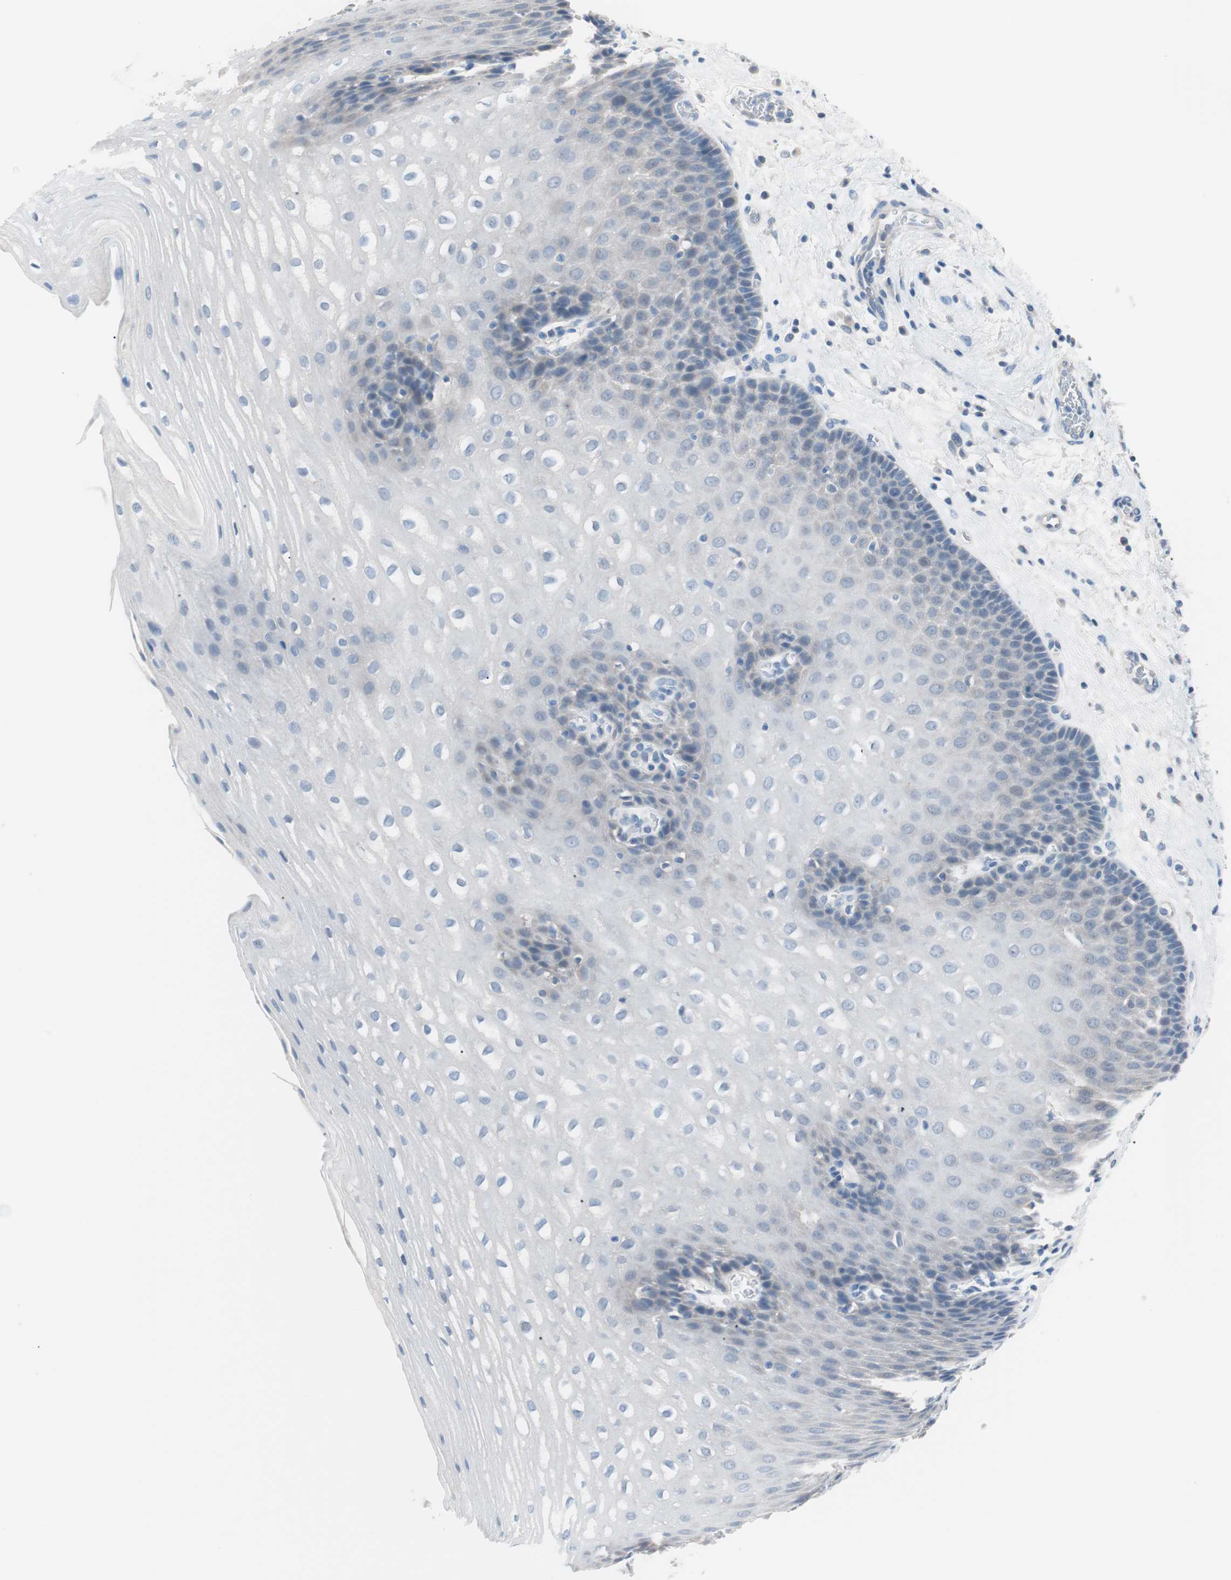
{"staining": {"intensity": "negative", "quantity": "none", "location": "none"}, "tissue": "esophagus", "cell_type": "Squamous epithelial cells", "image_type": "normal", "snomed": [{"axis": "morphology", "description": "Normal tissue, NOS"}, {"axis": "topography", "description": "Esophagus"}], "caption": "An immunohistochemistry image of benign esophagus is shown. There is no staining in squamous epithelial cells of esophagus. (Stains: DAB (3,3'-diaminobenzidine) immunohistochemistry with hematoxylin counter stain, Microscopy: brightfield microscopy at high magnification).", "gene": "VIL1", "patient": {"sex": "male", "age": 48}}